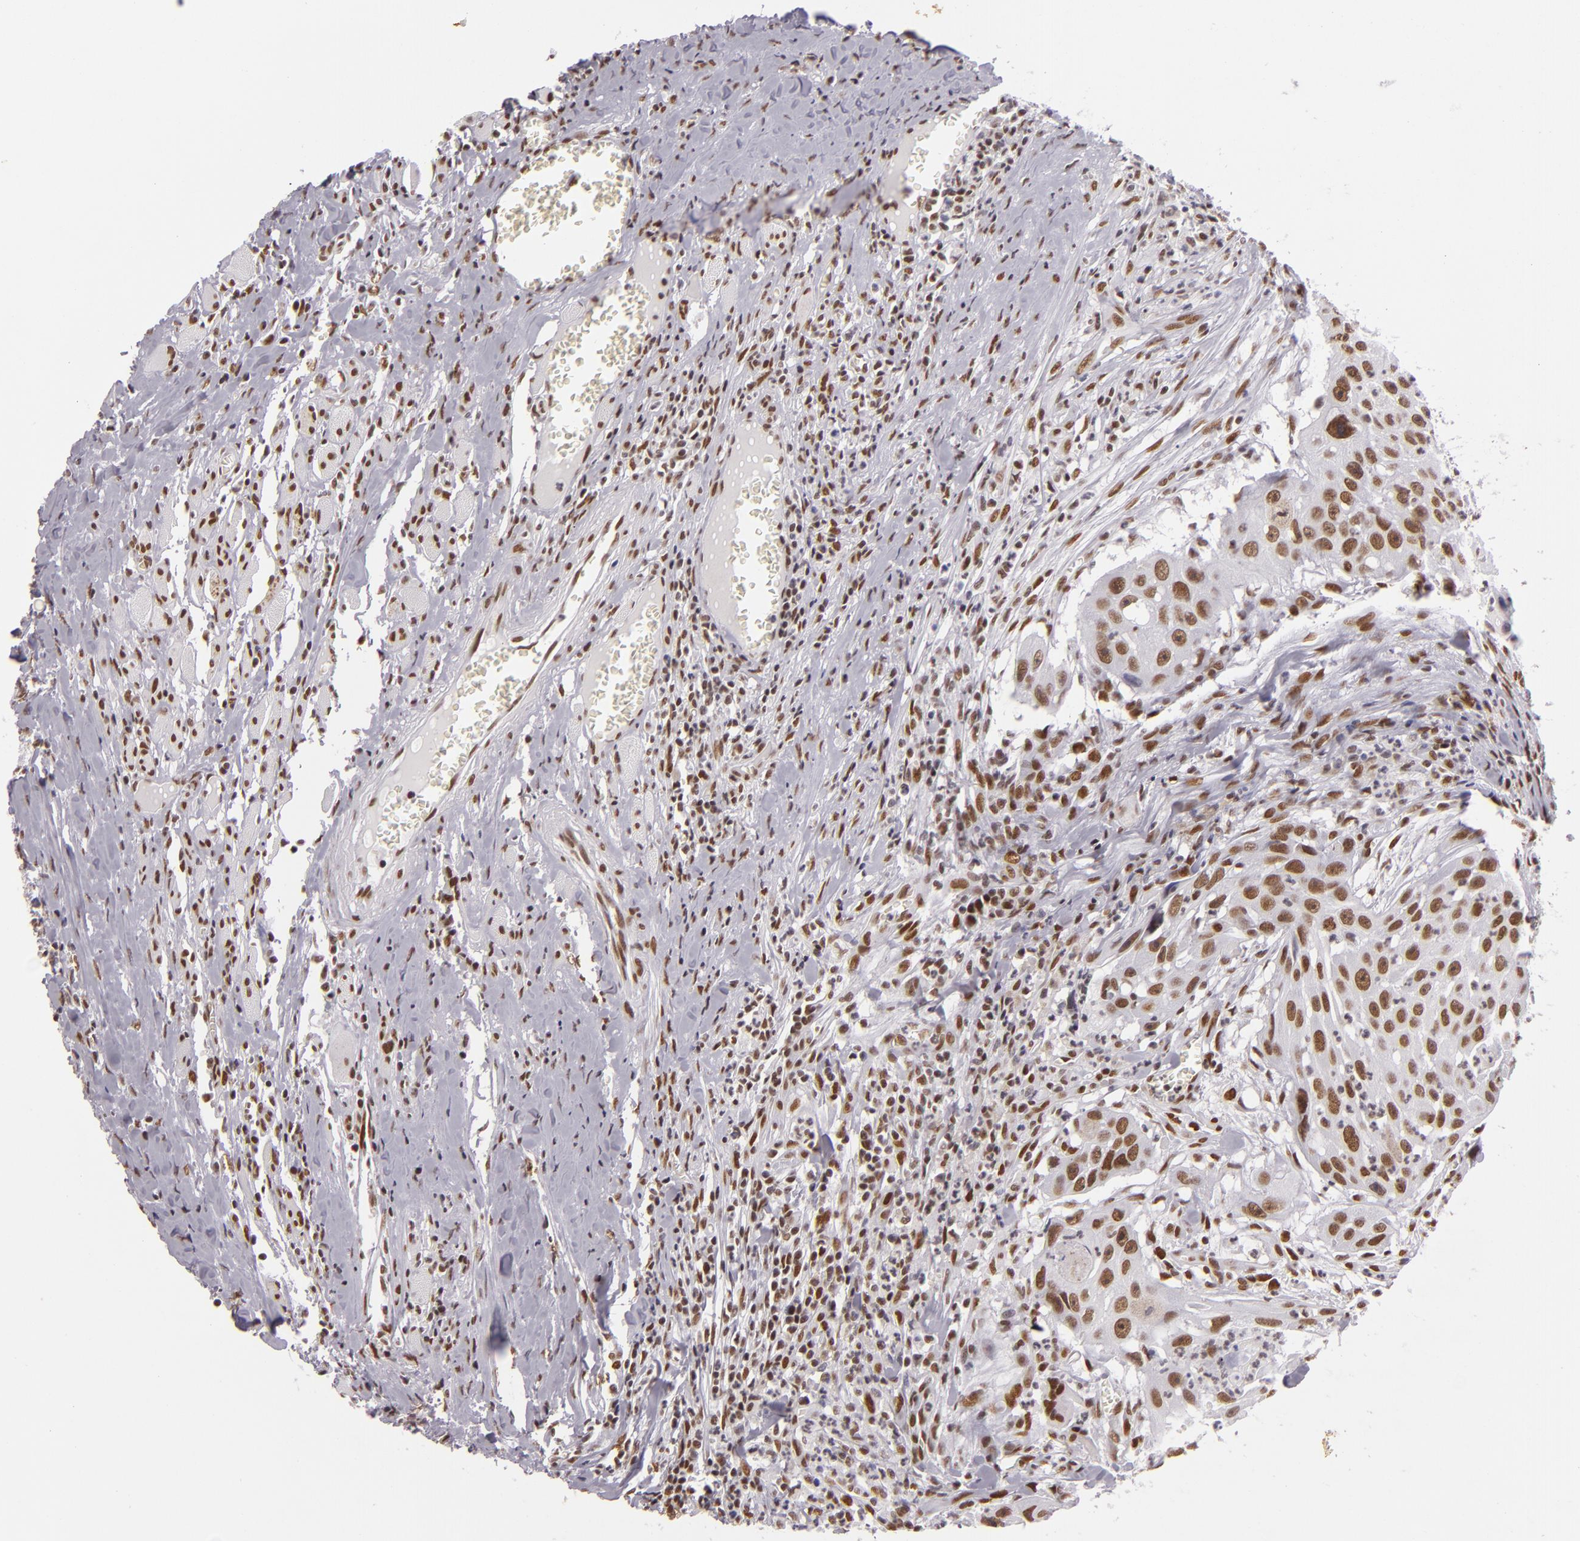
{"staining": {"intensity": "weak", "quantity": ">75%", "location": "nuclear"}, "tissue": "head and neck cancer", "cell_type": "Tumor cells", "image_type": "cancer", "snomed": [{"axis": "morphology", "description": "Squamous cell carcinoma, NOS"}, {"axis": "topography", "description": "Head-Neck"}], "caption": "This histopathology image reveals immunohistochemistry staining of head and neck cancer, with low weak nuclear positivity in approximately >75% of tumor cells.", "gene": "BRD8", "patient": {"sex": "male", "age": 64}}